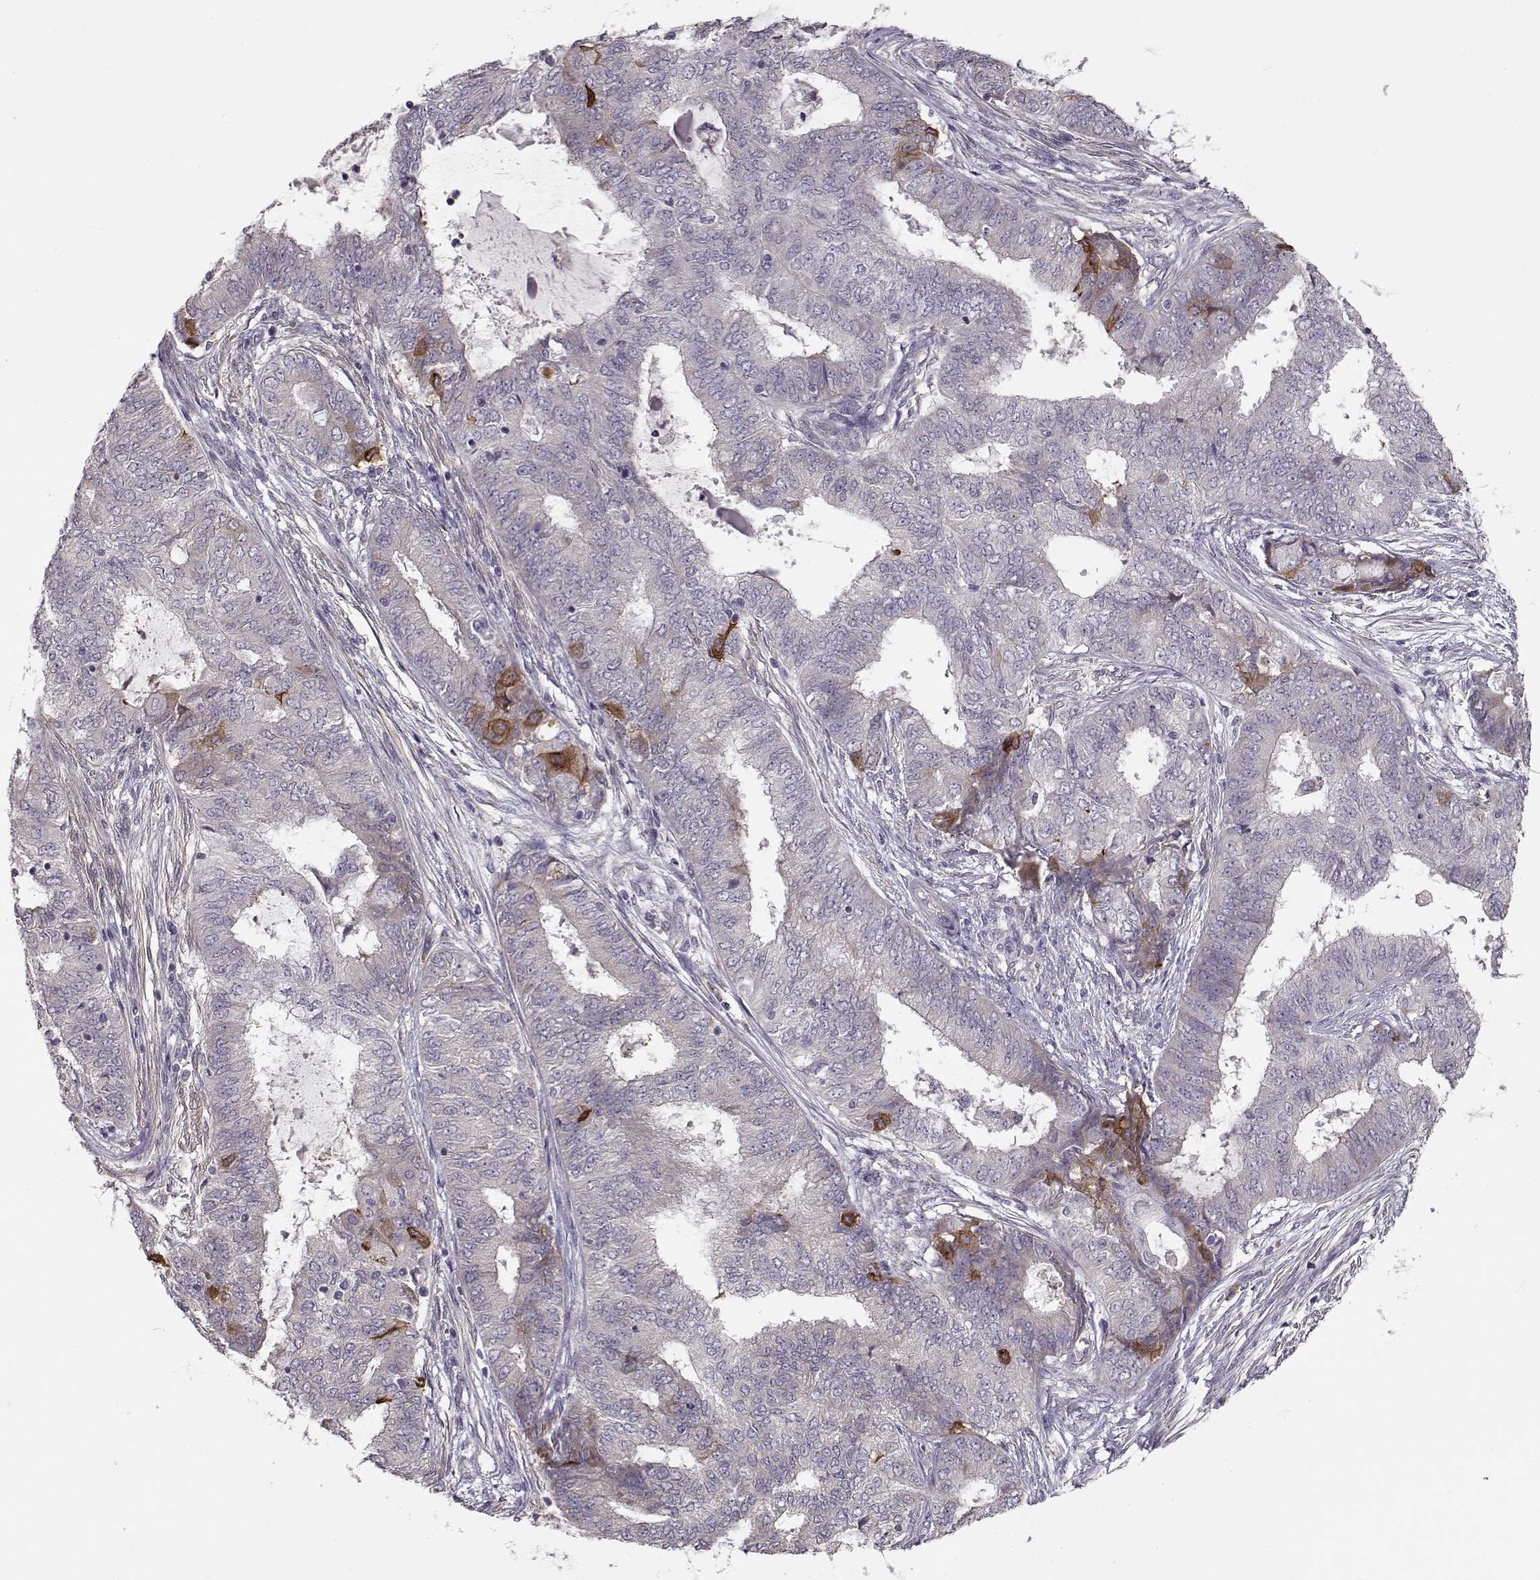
{"staining": {"intensity": "strong", "quantity": "<25%", "location": "cytoplasmic/membranous"}, "tissue": "endometrial cancer", "cell_type": "Tumor cells", "image_type": "cancer", "snomed": [{"axis": "morphology", "description": "Adenocarcinoma, NOS"}, {"axis": "topography", "description": "Endometrium"}], "caption": "Strong cytoplasmic/membranous protein expression is identified in approximately <25% of tumor cells in endometrial cancer. (Stains: DAB in brown, nuclei in blue, Microscopy: brightfield microscopy at high magnification).", "gene": "ENTPD8", "patient": {"sex": "female", "age": 62}}